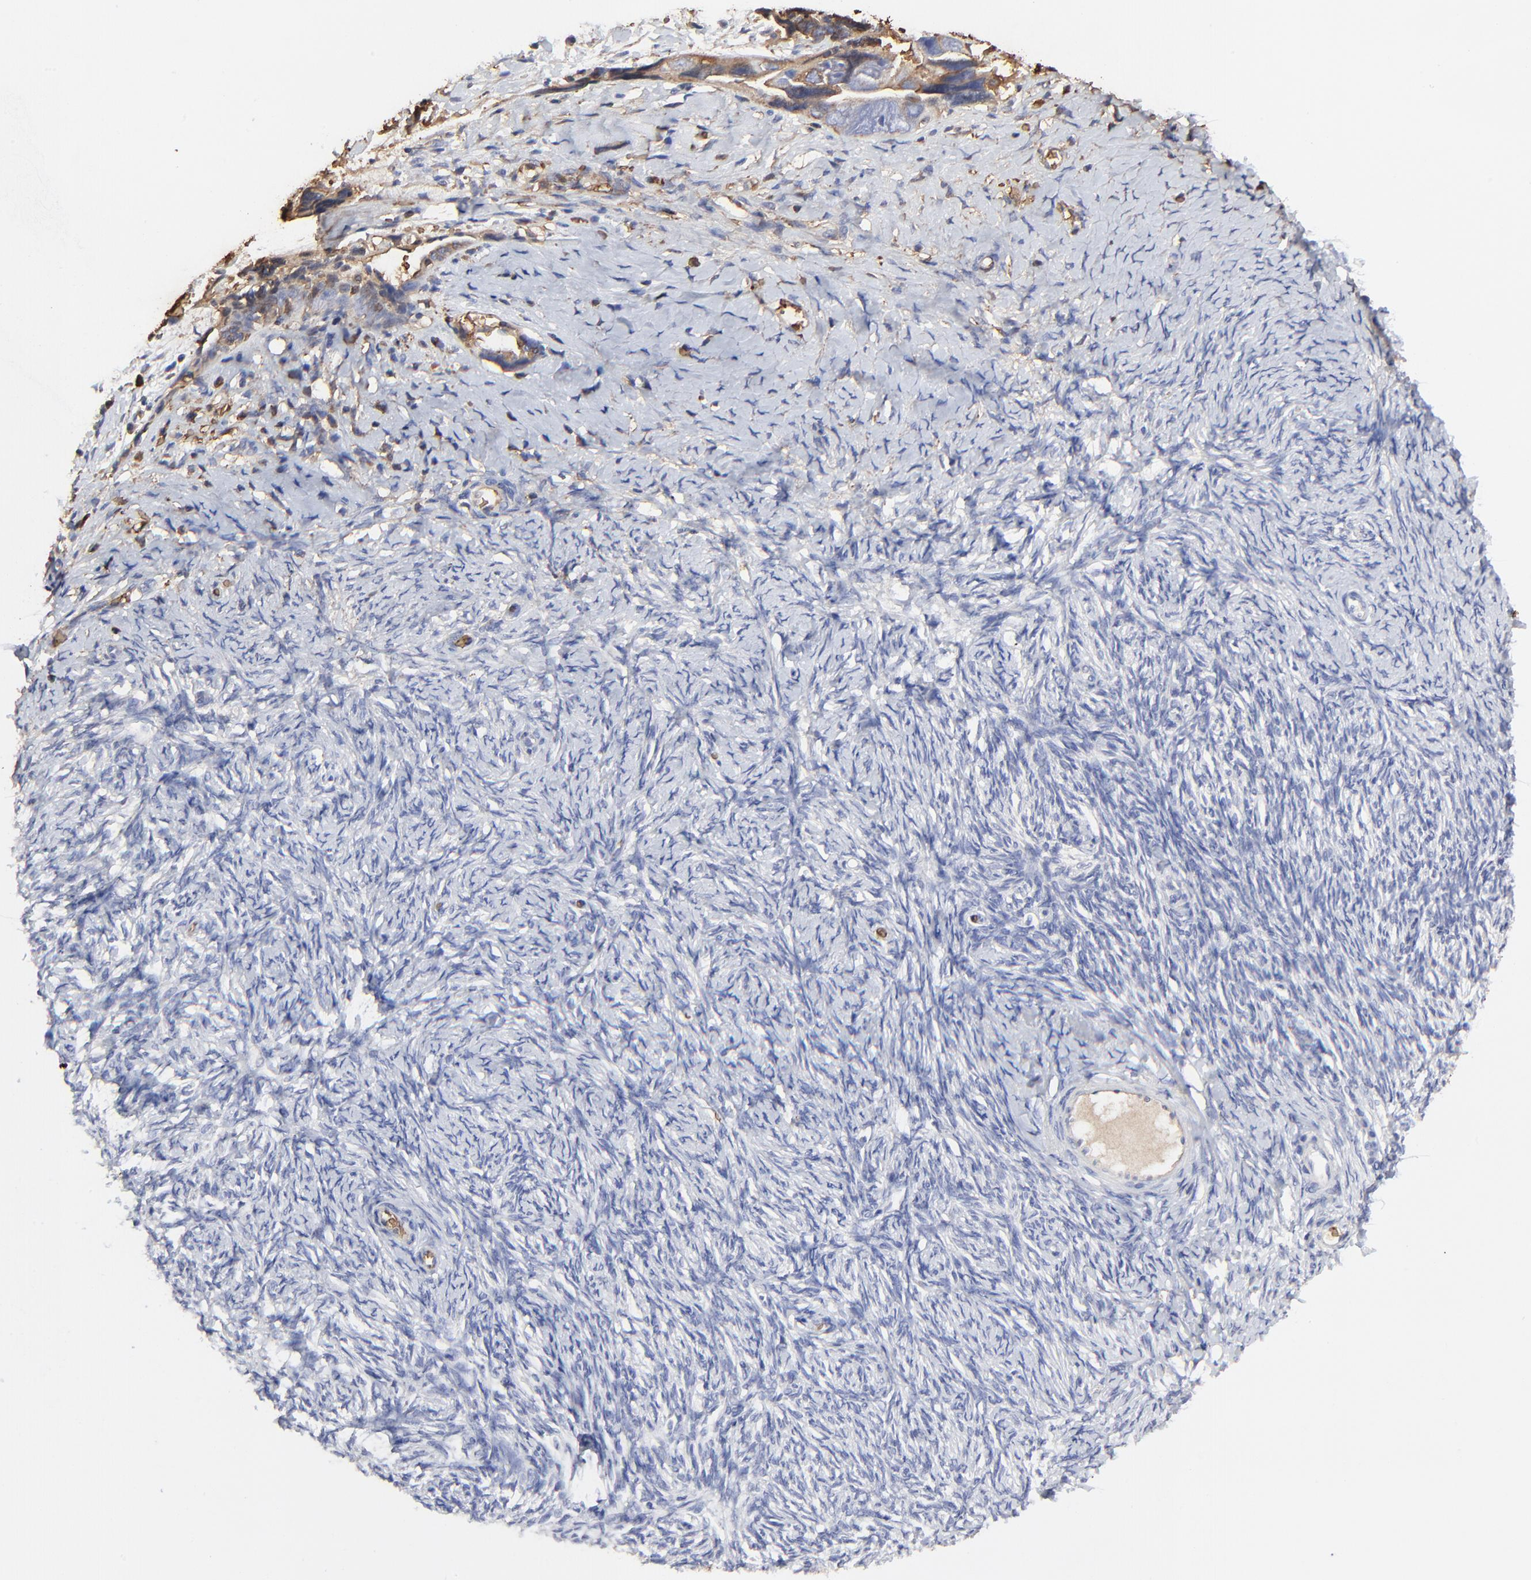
{"staining": {"intensity": "weak", "quantity": "<25%", "location": "cytoplasmic/membranous"}, "tissue": "ovarian cancer", "cell_type": "Tumor cells", "image_type": "cancer", "snomed": [{"axis": "morphology", "description": "Normal tissue, NOS"}, {"axis": "morphology", "description": "Cystadenocarcinoma, serous, NOS"}, {"axis": "topography", "description": "Ovary"}], "caption": "This photomicrograph is of ovarian cancer stained with immunohistochemistry (IHC) to label a protein in brown with the nuclei are counter-stained blue. There is no positivity in tumor cells. (Brightfield microscopy of DAB (3,3'-diaminobenzidine) IHC at high magnification).", "gene": "PAG1", "patient": {"sex": "female", "age": 62}}